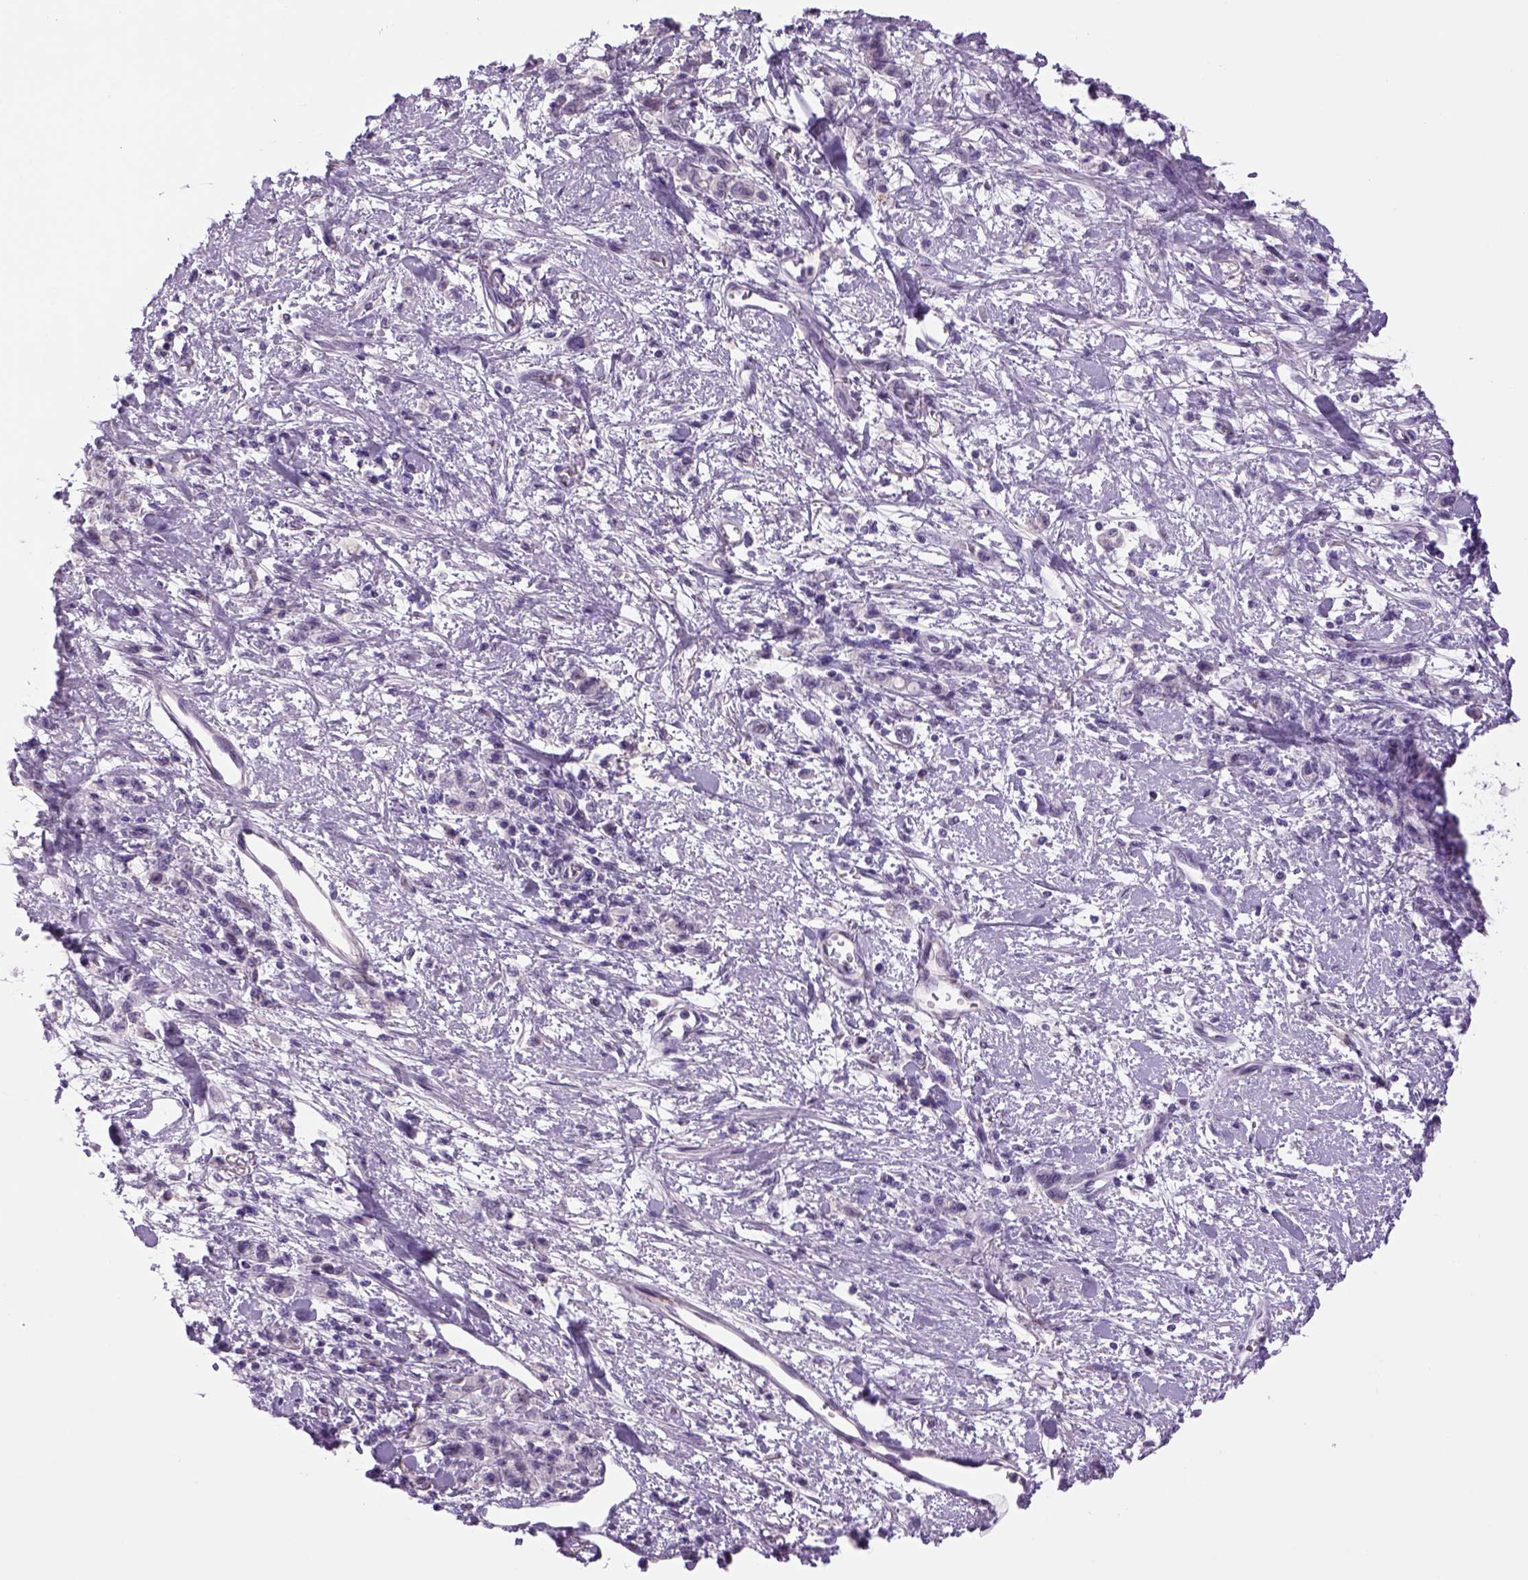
{"staining": {"intensity": "negative", "quantity": "none", "location": "none"}, "tissue": "stomach cancer", "cell_type": "Tumor cells", "image_type": "cancer", "snomed": [{"axis": "morphology", "description": "Adenocarcinoma, NOS"}, {"axis": "topography", "description": "Stomach"}], "caption": "Immunohistochemistry of human stomach adenocarcinoma demonstrates no positivity in tumor cells.", "gene": "DBH", "patient": {"sex": "male", "age": 77}}